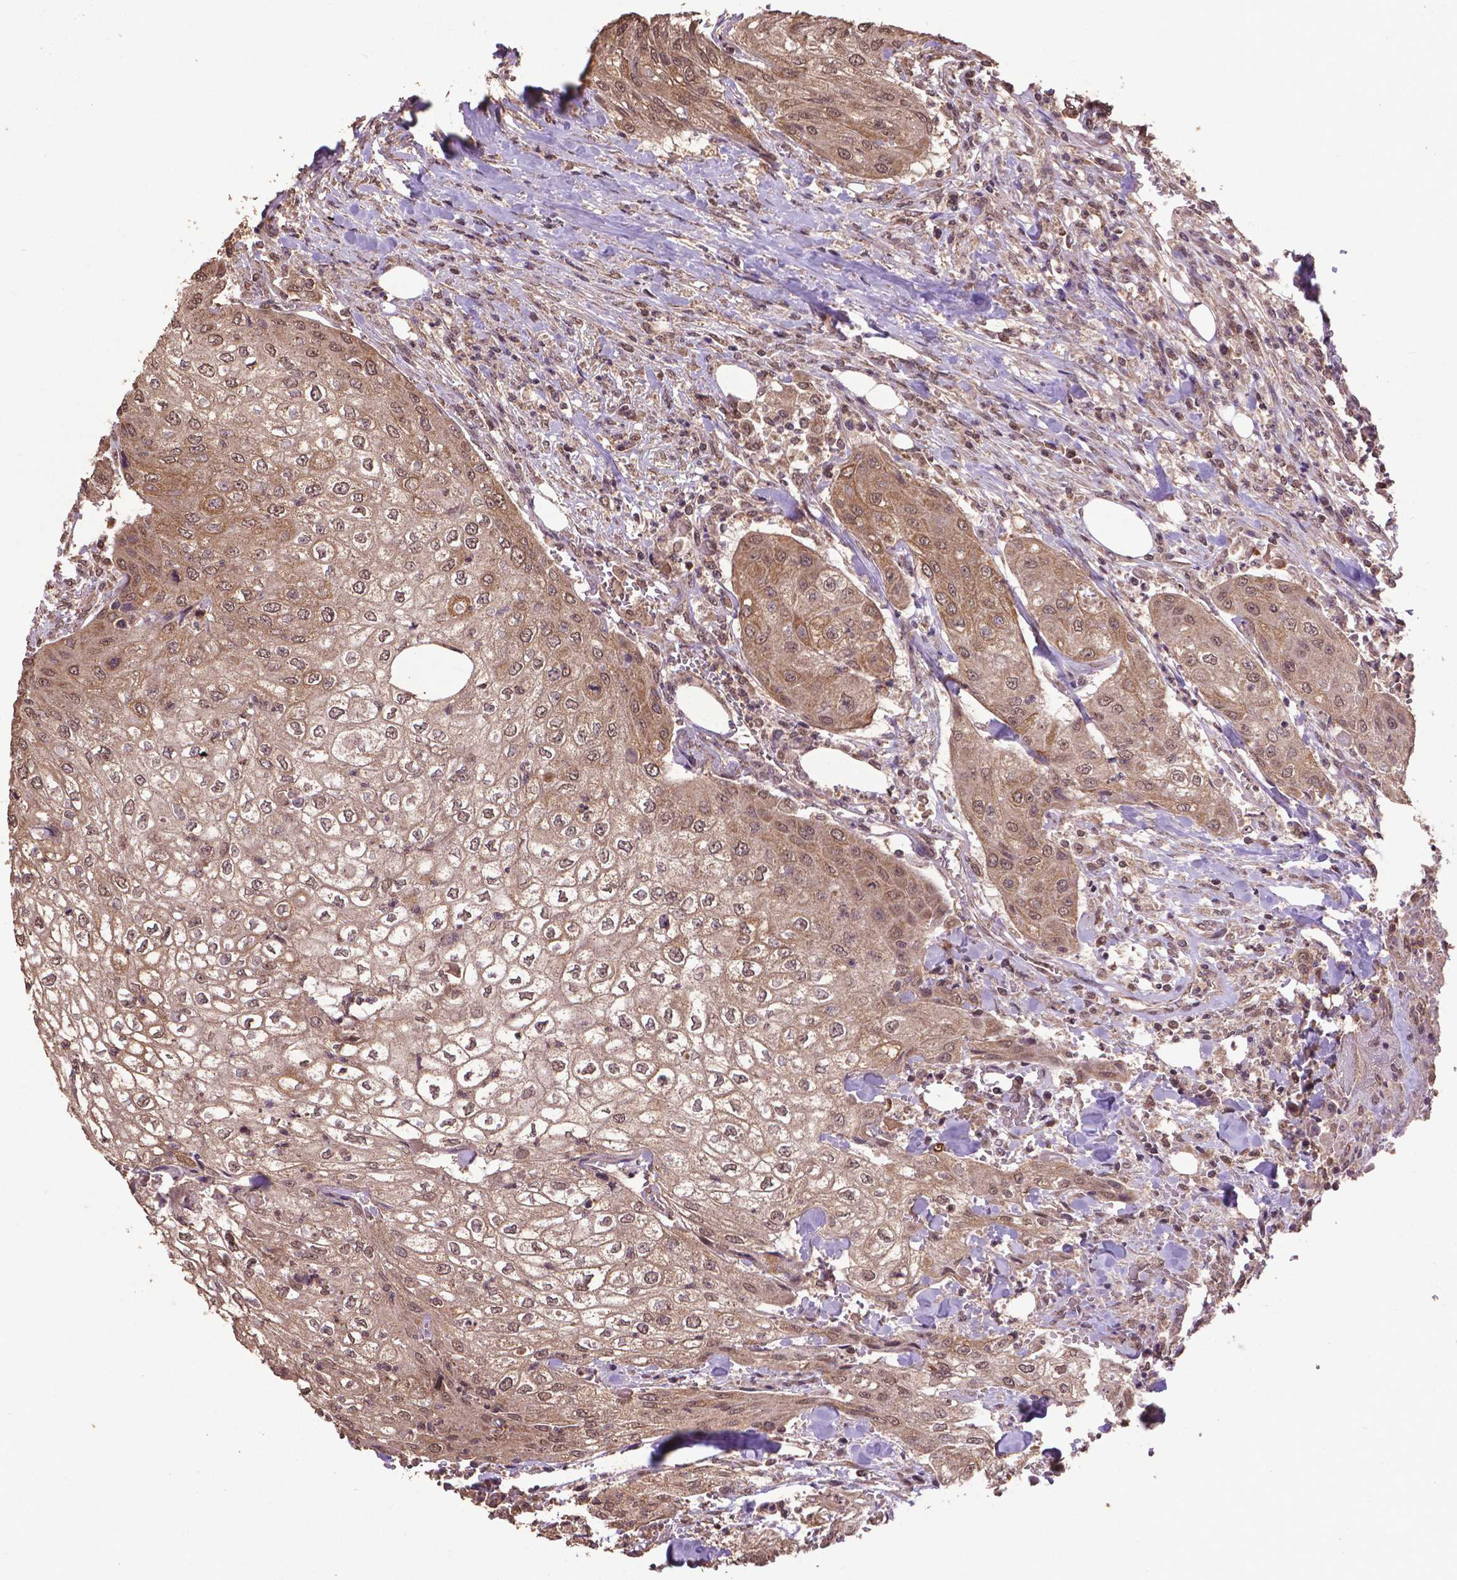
{"staining": {"intensity": "weak", "quantity": ">75%", "location": "cytoplasmic/membranous,nuclear"}, "tissue": "urothelial cancer", "cell_type": "Tumor cells", "image_type": "cancer", "snomed": [{"axis": "morphology", "description": "Urothelial carcinoma, High grade"}, {"axis": "topography", "description": "Urinary bladder"}], "caption": "Human urothelial carcinoma (high-grade) stained with a brown dye exhibits weak cytoplasmic/membranous and nuclear positive expression in about >75% of tumor cells.", "gene": "DCAF1", "patient": {"sex": "male", "age": 62}}